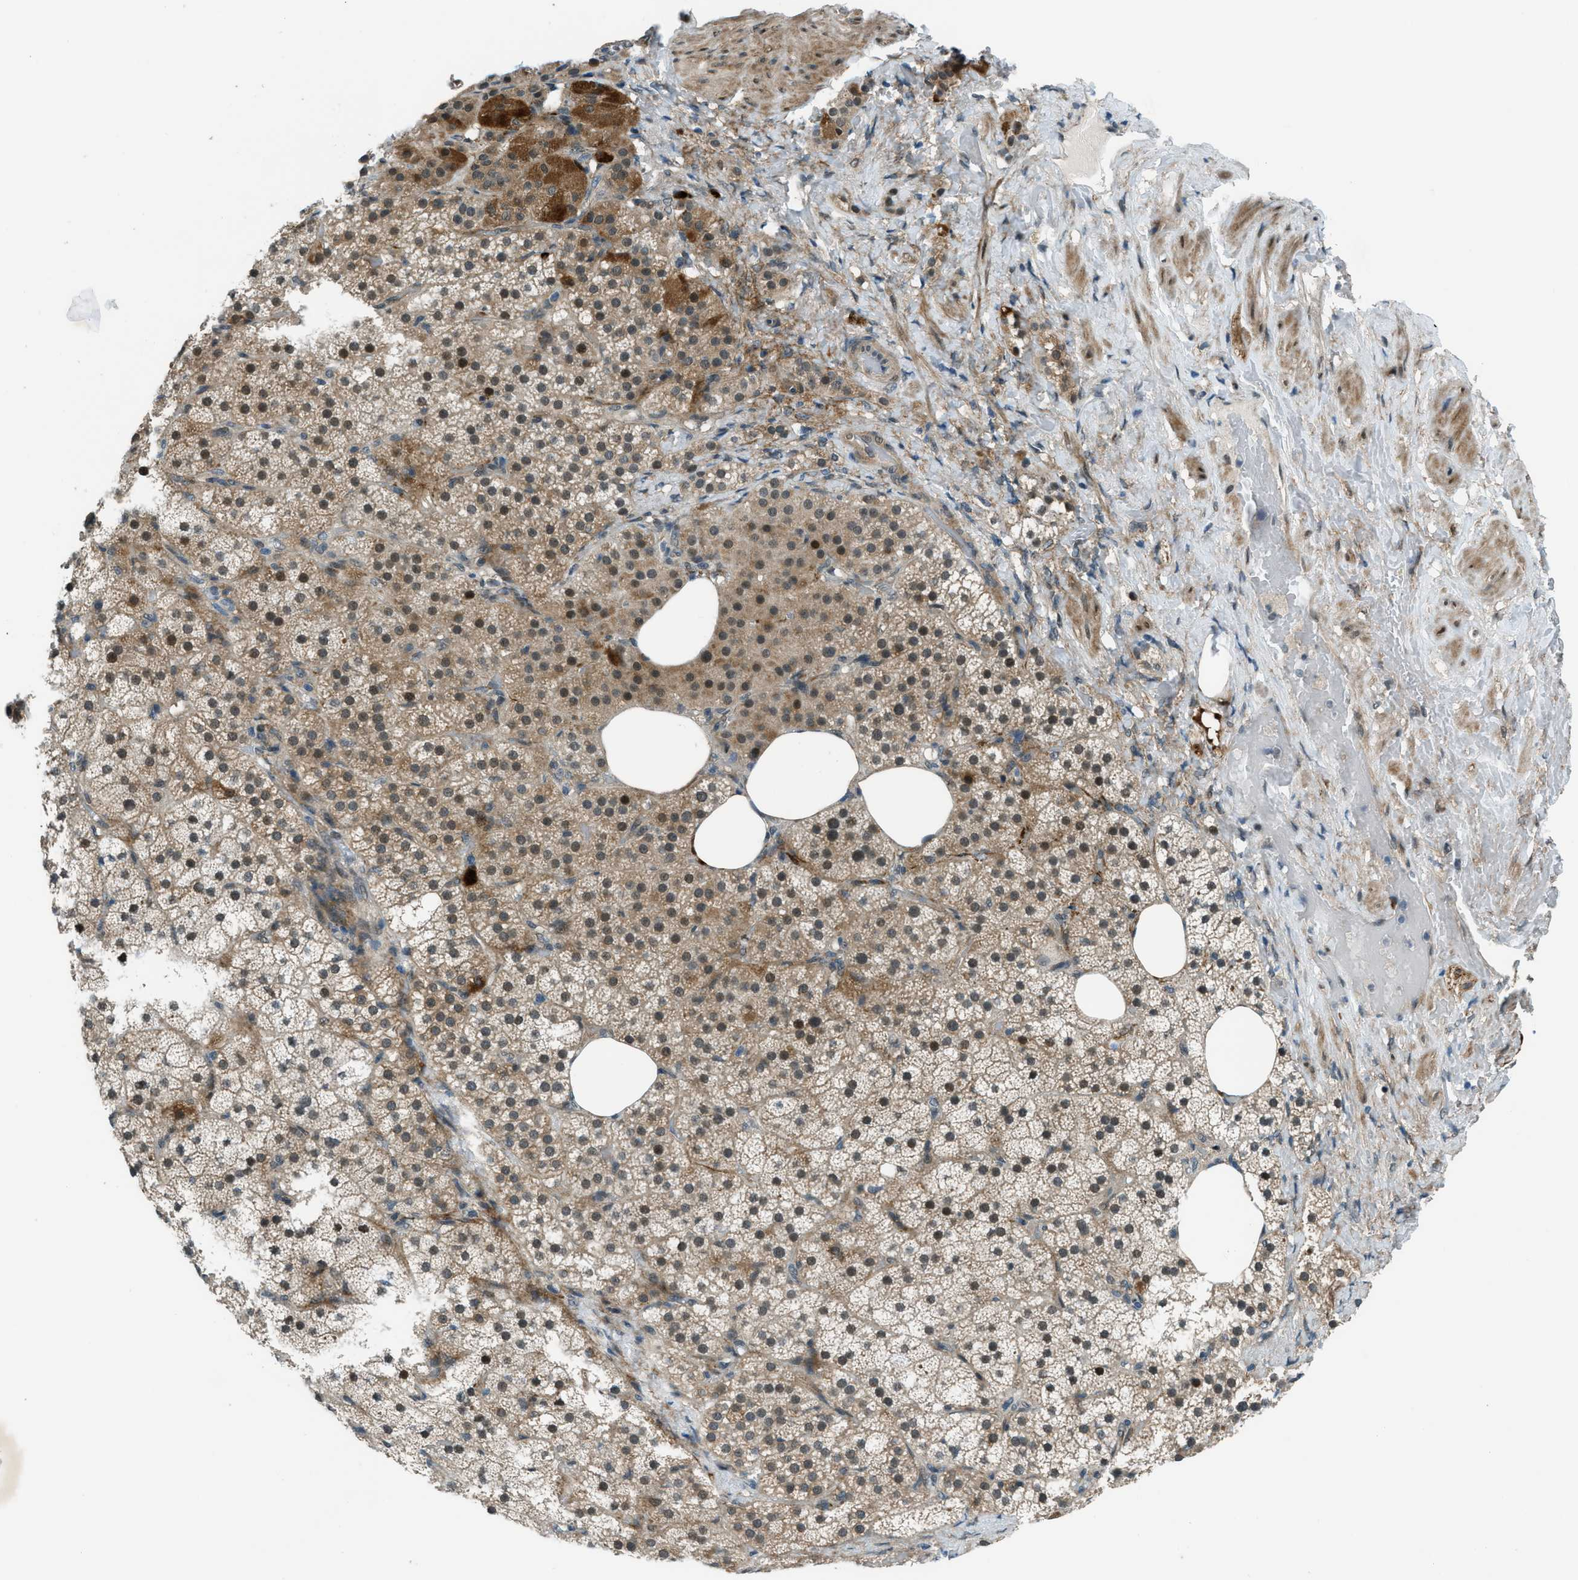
{"staining": {"intensity": "moderate", "quantity": "25%-75%", "location": "cytoplasmic/membranous,nuclear"}, "tissue": "adrenal gland", "cell_type": "Glandular cells", "image_type": "normal", "snomed": [{"axis": "morphology", "description": "Normal tissue, NOS"}, {"axis": "topography", "description": "Adrenal gland"}], "caption": "This is a histology image of immunohistochemistry (IHC) staining of benign adrenal gland, which shows moderate positivity in the cytoplasmic/membranous,nuclear of glandular cells.", "gene": "NPEPL1", "patient": {"sex": "female", "age": 59}}